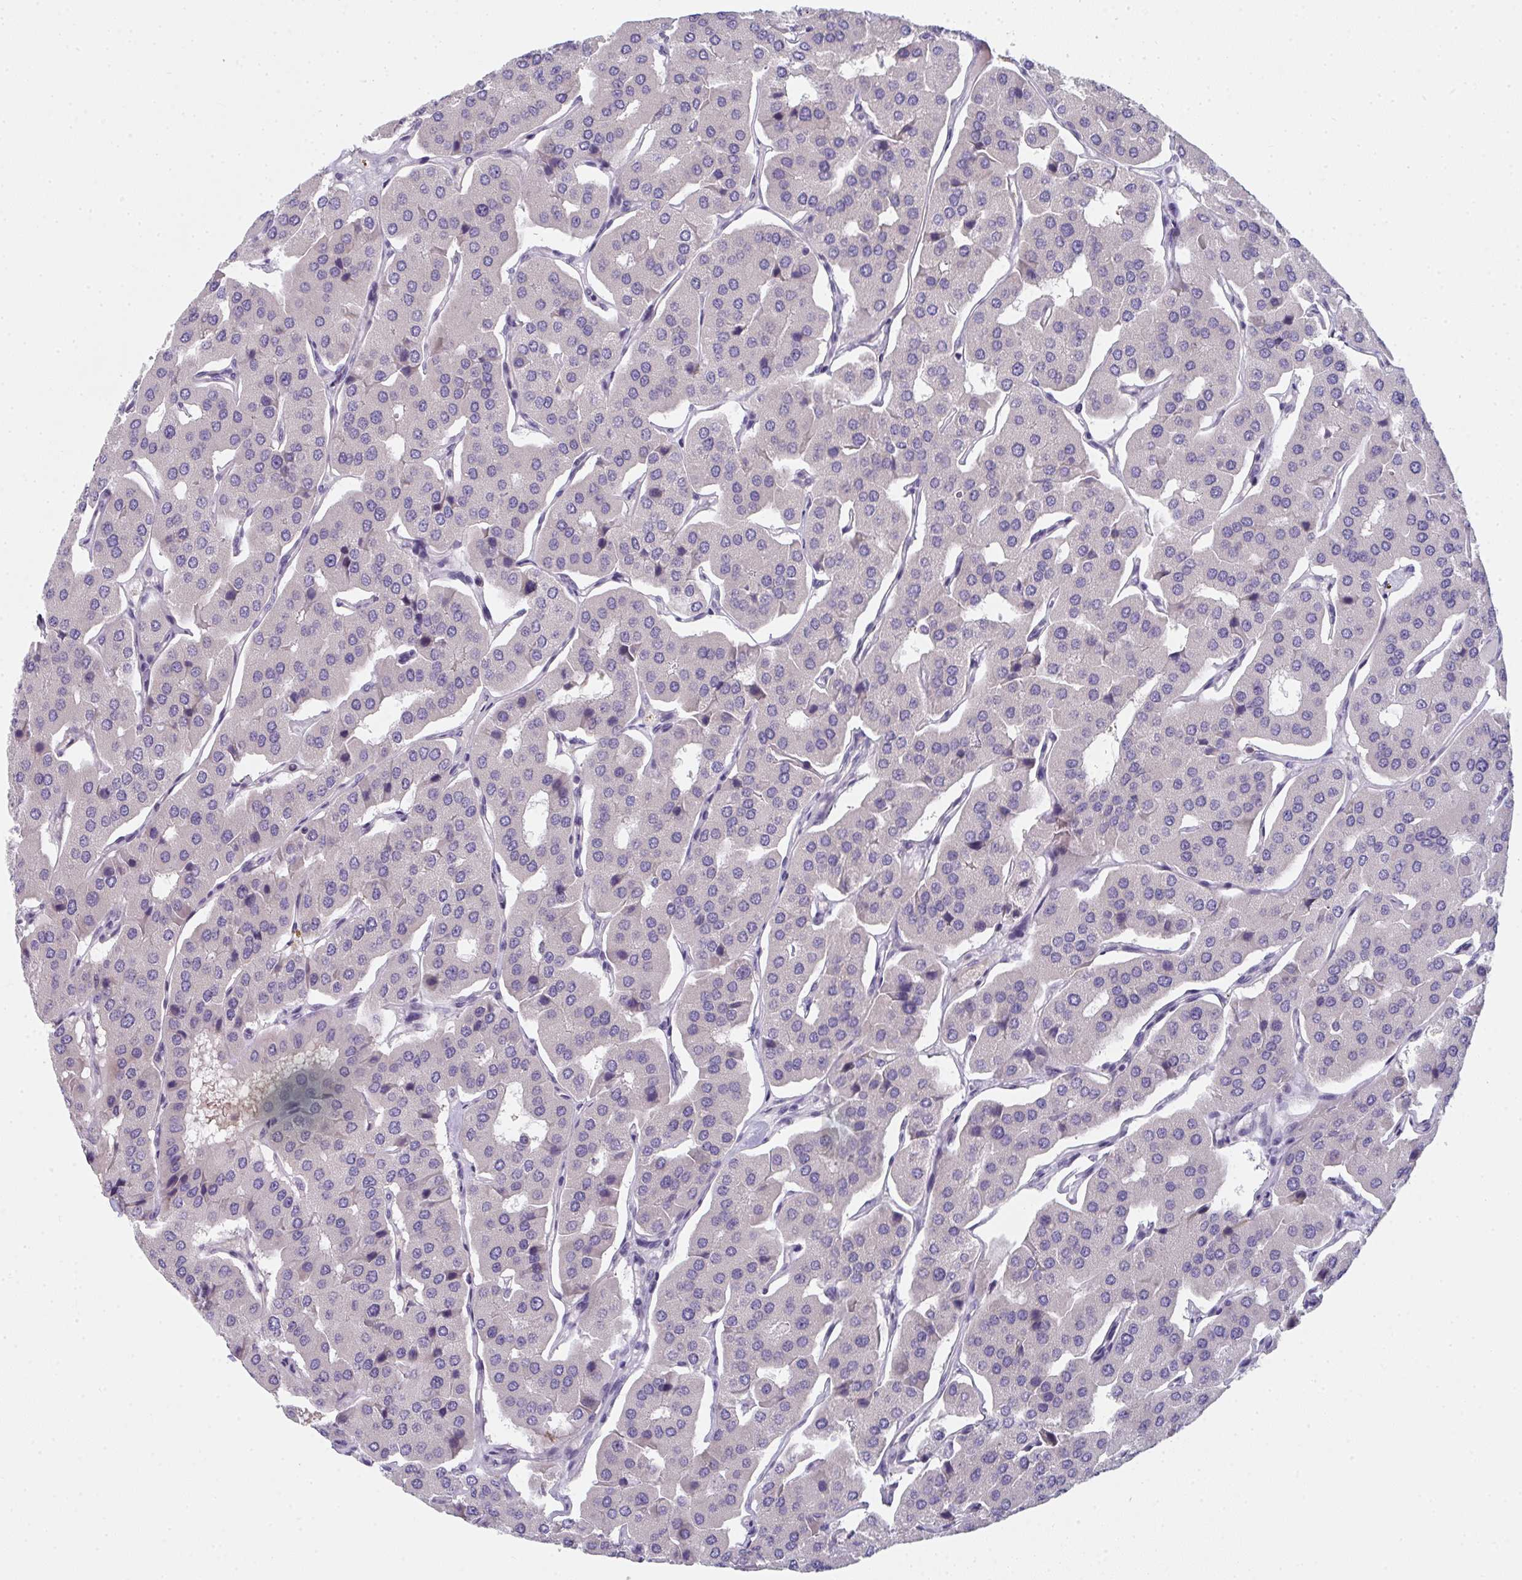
{"staining": {"intensity": "negative", "quantity": "none", "location": "none"}, "tissue": "parathyroid gland", "cell_type": "Glandular cells", "image_type": "normal", "snomed": [{"axis": "morphology", "description": "Normal tissue, NOS"}, {"axis": "morphology", "description": "Adenoma, NOS"}, {"axis": "topography", "description": "Parathyroid gland"}], "caption": "Human parathyroid gland stained for a protein using immunohistochemistry reveals no positivity in glandular cells.", "gene": "RIOK1", "patient": {"sex": "female", "age": 86}}